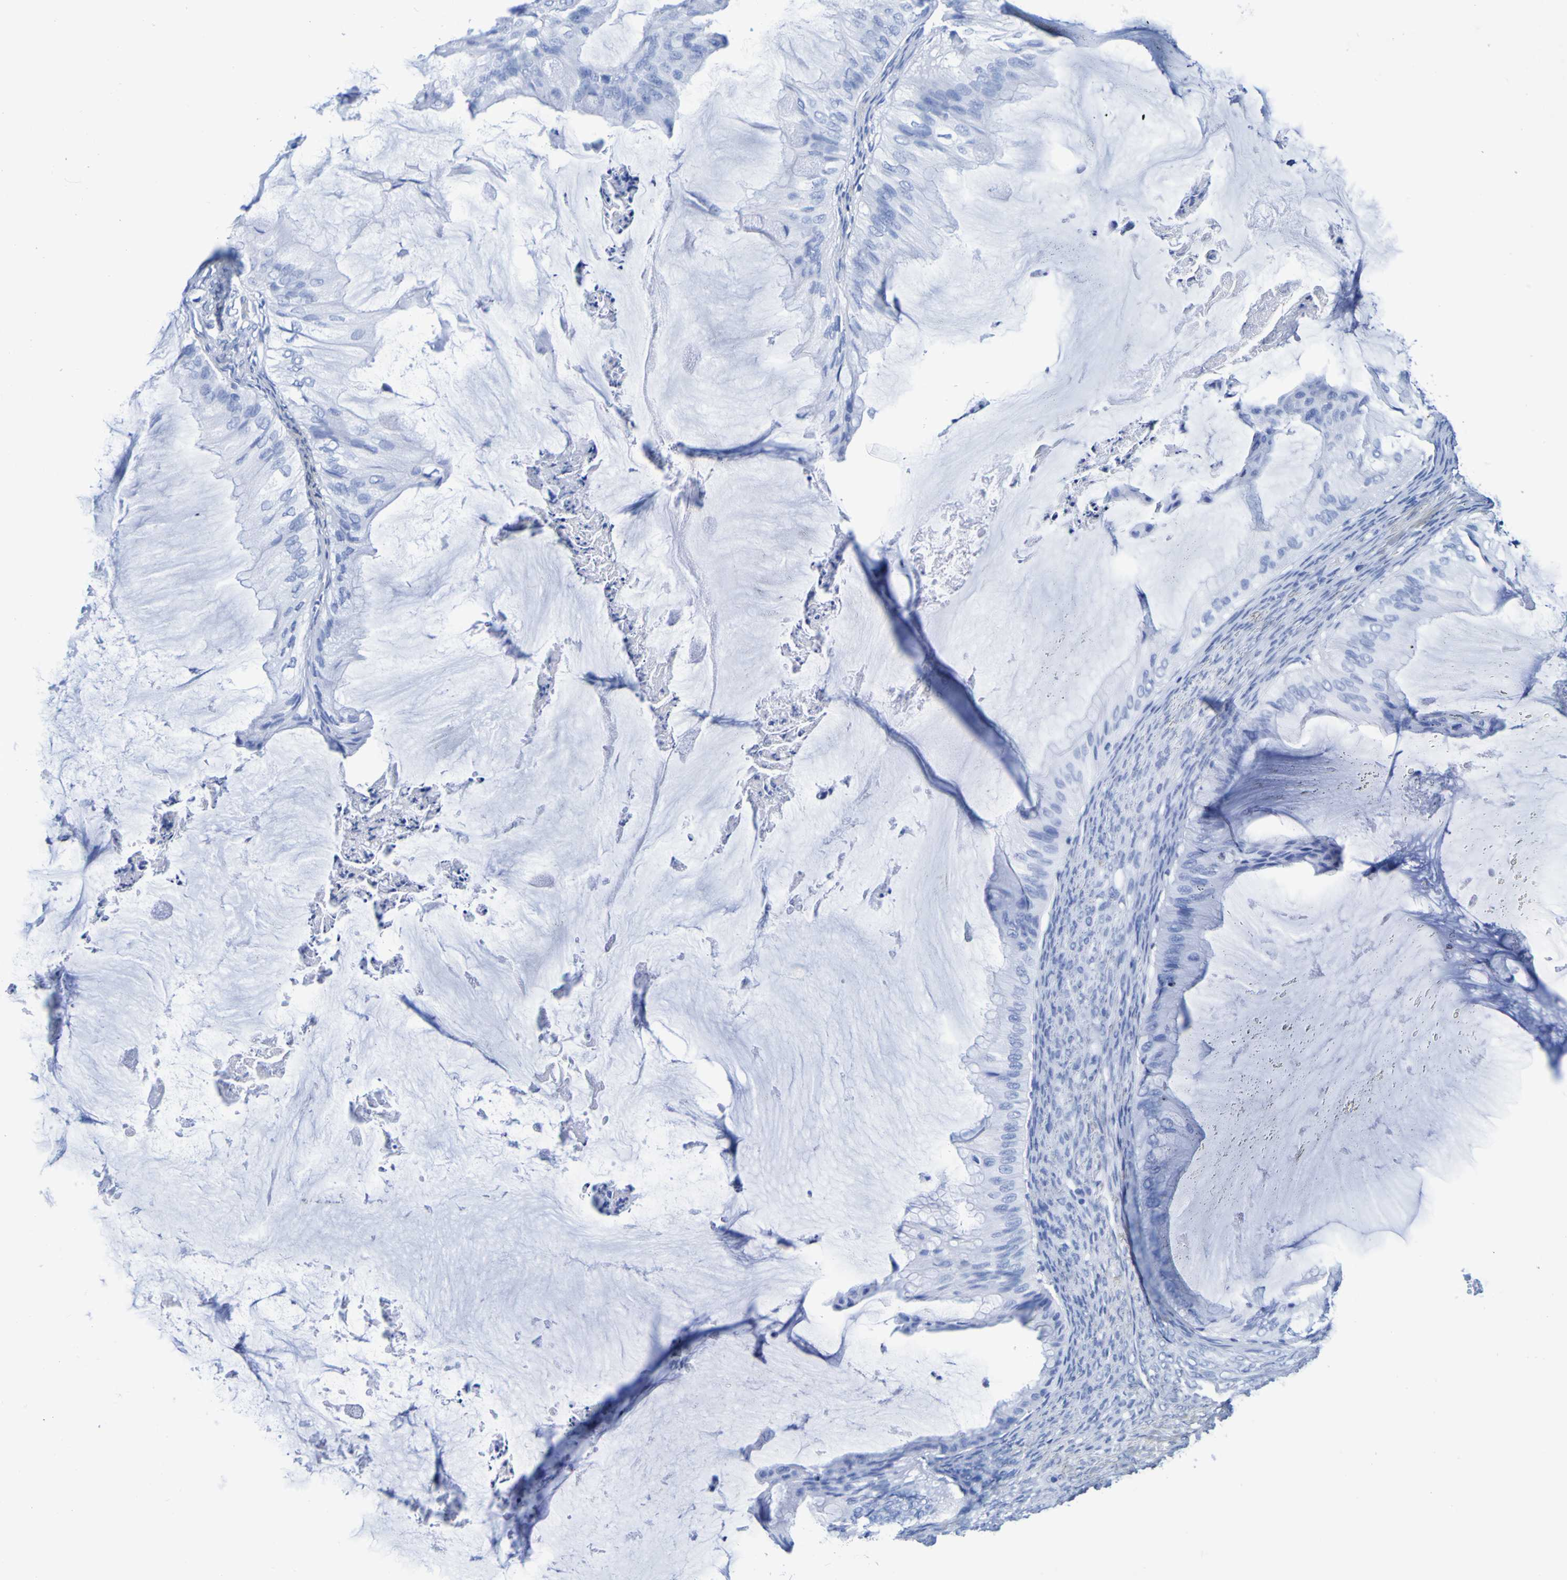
{"staining": {"intensity": "negative", "quantity": "none", "location": "none"}, "tissue": "ovarian cancer", "cell_type": "Tumor cells", "image_type": "cancer", "snomed": [{"axis": "morphology", "description": "Cystadenocarcinoma, mucinous, NOS"}, {"axis": "topography", "description": "Ovary"}], "caption": "A high-resolution image shows immunohistochemistry staining of ovarian cancer, which displays no significant expression in tumor cells. The staining is performed using DAB brown chromogen with nuclei counter-stained in using hematoxylin.", "gene": "DPEP1", "patient": {"sex": "female", "age": 61}}